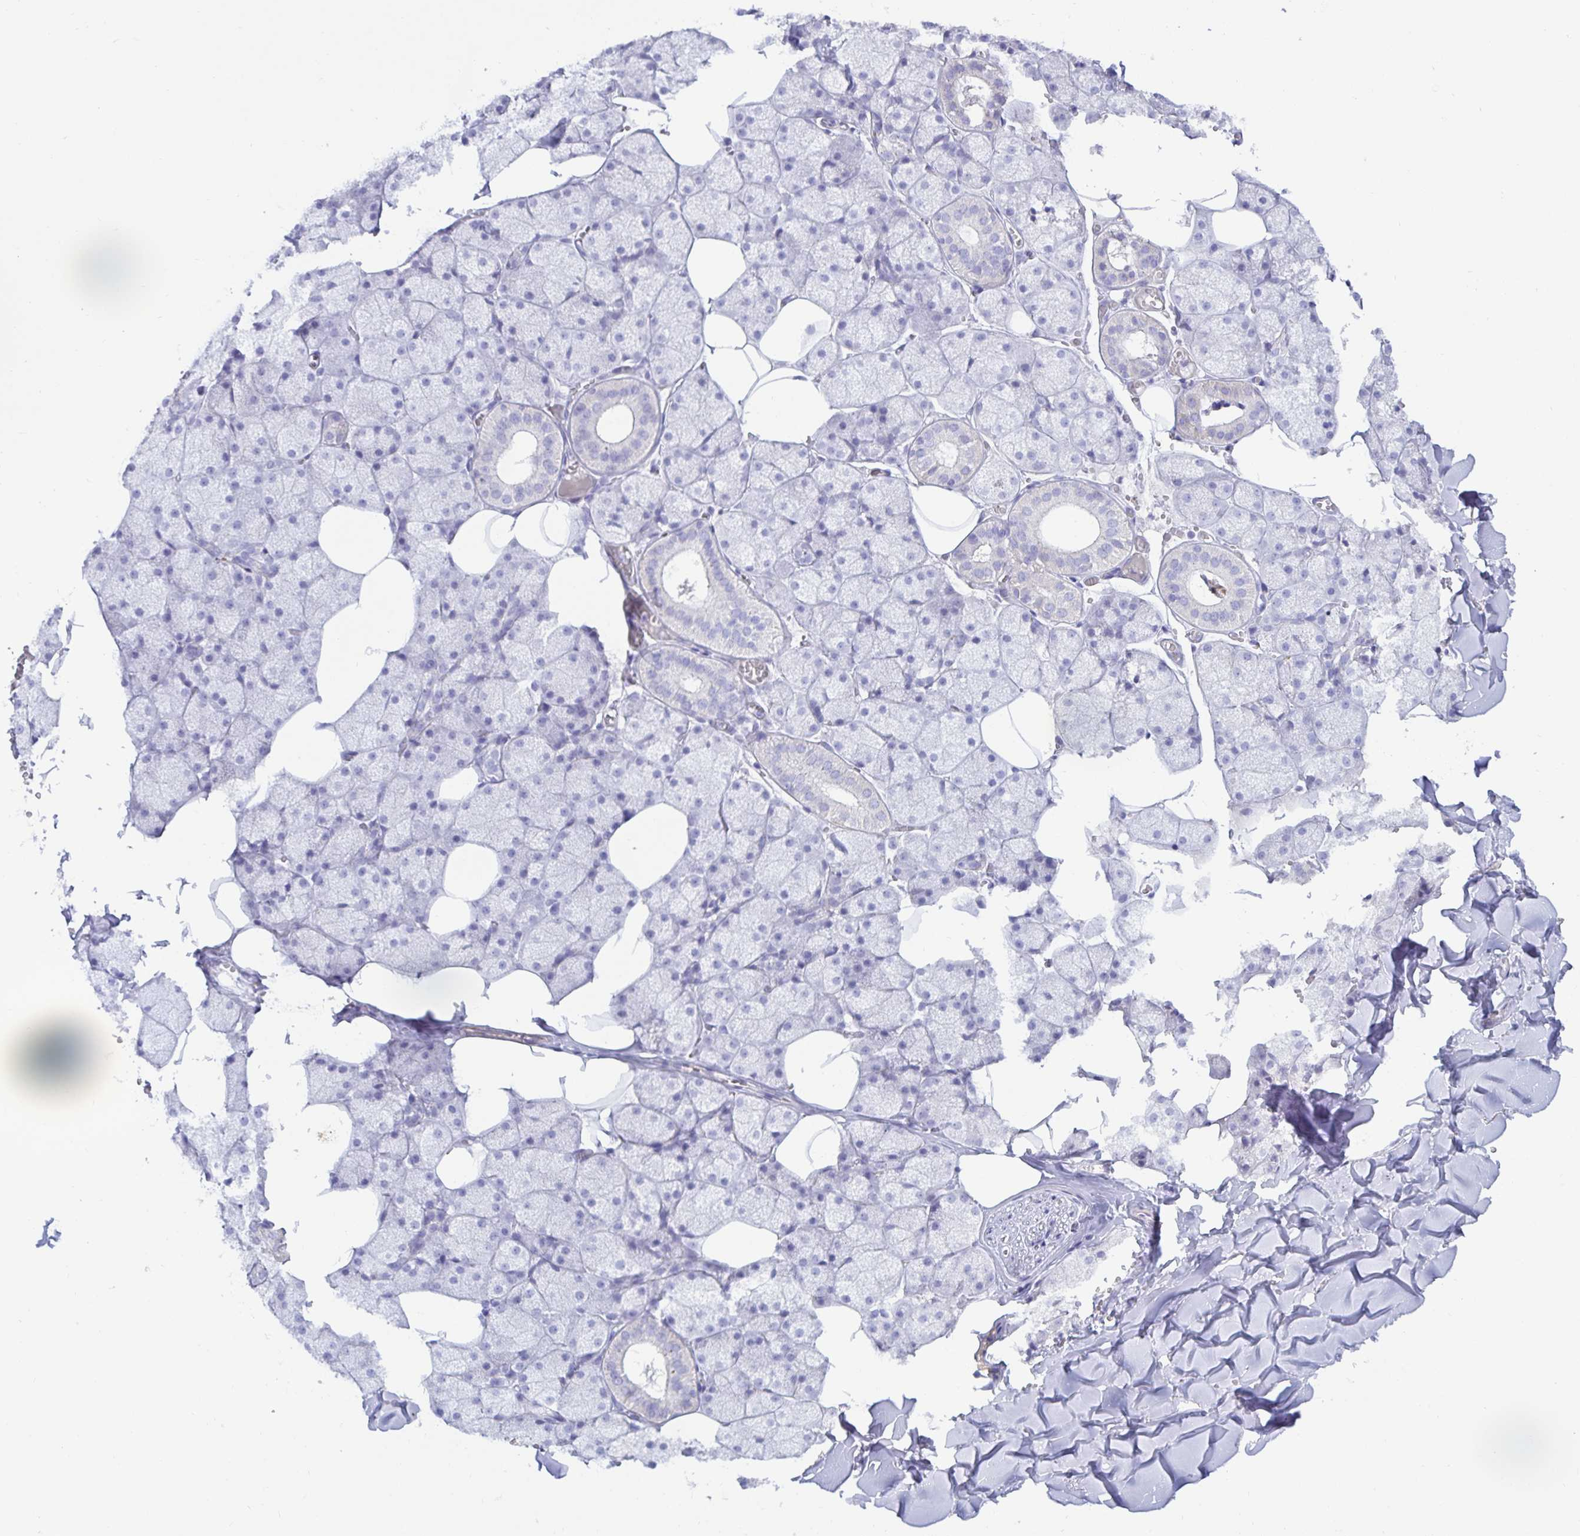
{"staining": {"intensity": "negative", "quantity": "none", "location": "none"}, "tissue": "salivary gland", "cell_type": "Glandular cells", "image_type": "normal", "snomed": [{"axis": "morphology", "description": "Normal tissue, NOS"}, {"axis": "topography", "description": "Salivary gland"}, {"axis": "topography", "description": "Peripheral nerve tissue"}], "caption": "The immunohistochemistry micrograph has no significant expression in glandular cells of salivary gland.", "gene": "SPAG4", "patient": {"sex": "male", "age": 38}}